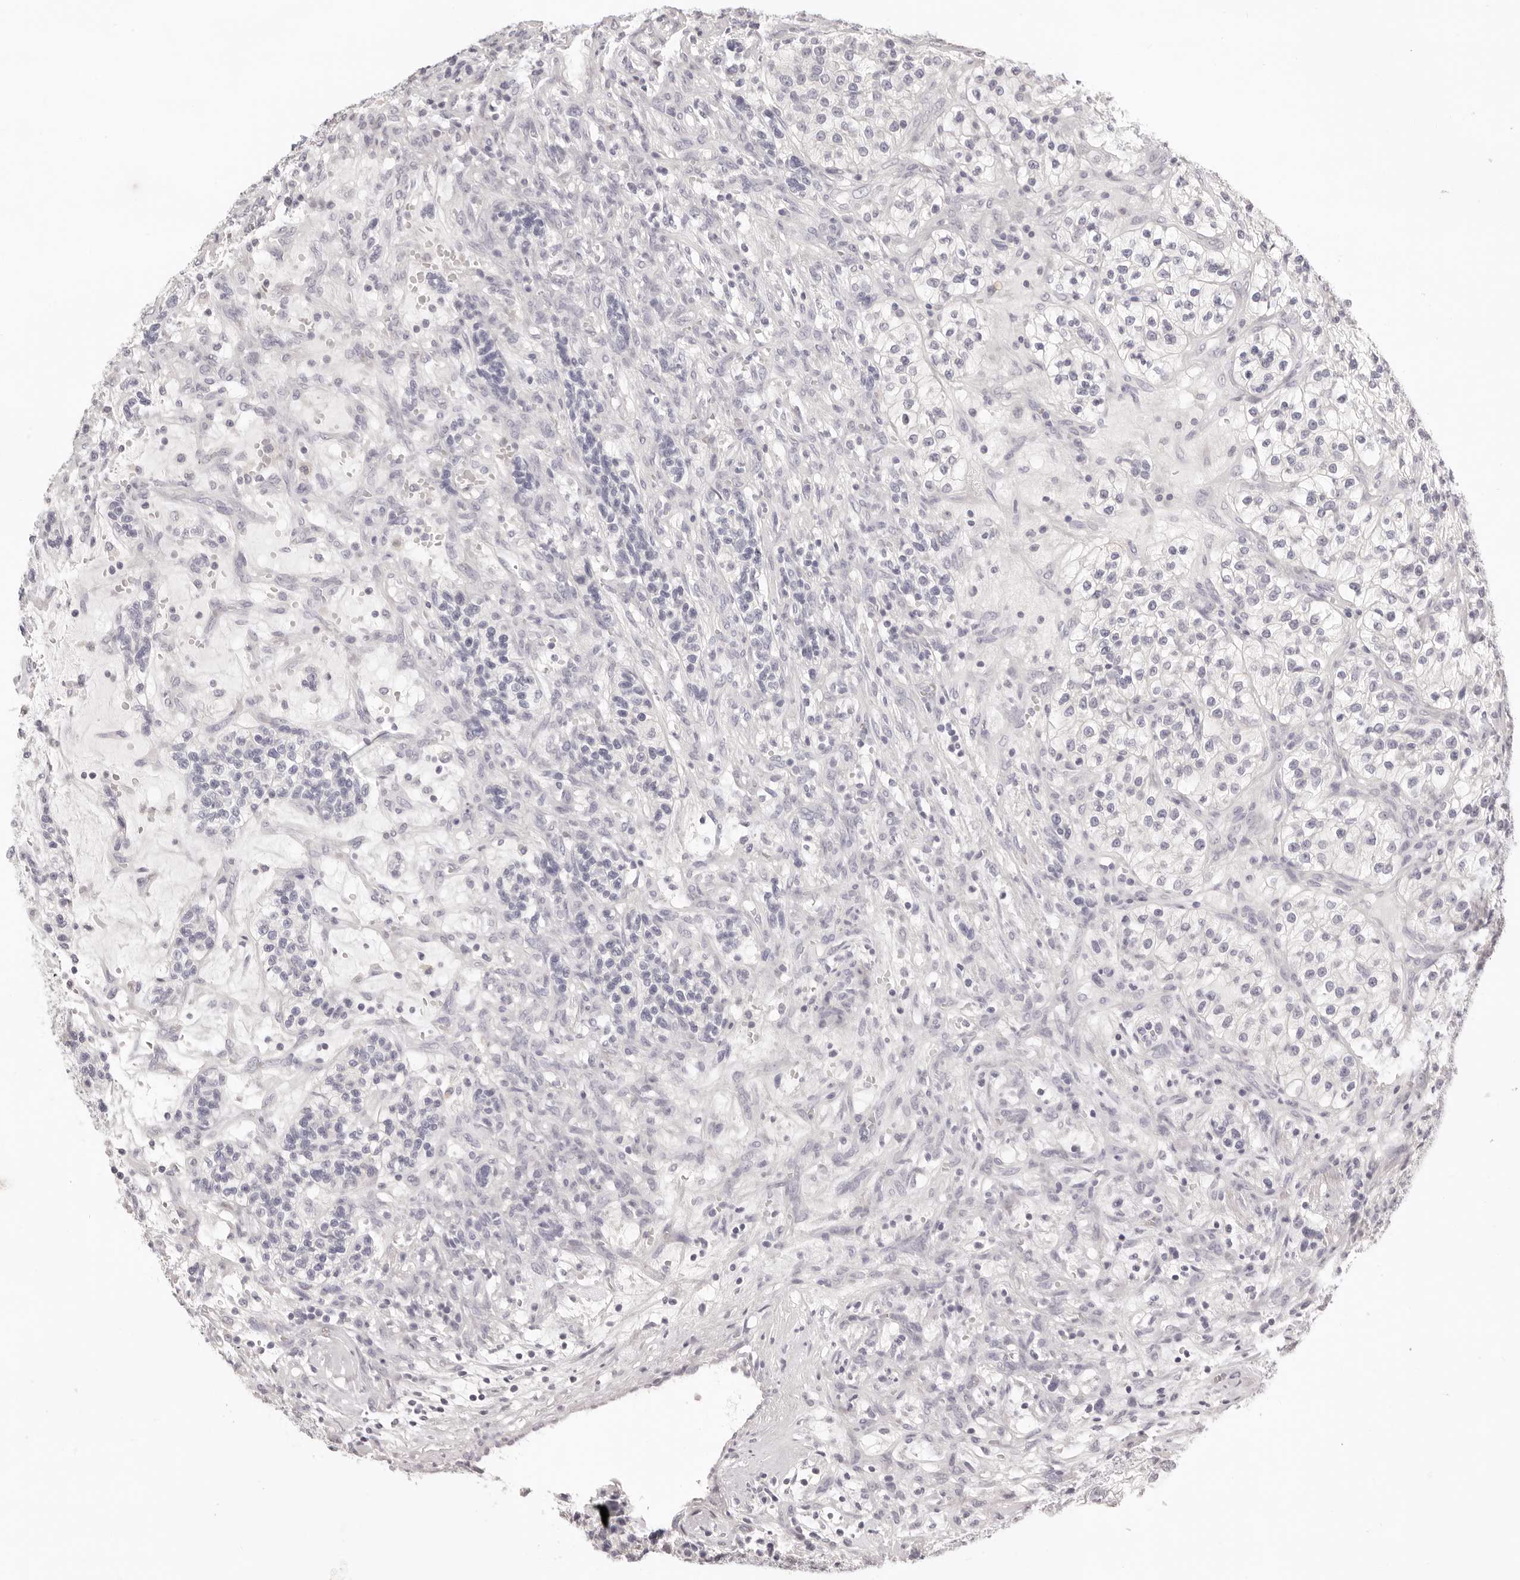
{"staining": {"intensity": "negative", "quantity": "none", "location": "none"}, "tissue": "renal cancer", "cell_type": "Tumor cells", "image_type": "cancer", "snomed": [{"axis": "morphology", "description": "Adenocarcinoma, NOS"}, {"axis": "topography", "description": "Kidney"}], "caption": "Image shows no protein staining in tumor cells of adenocarcinoma (renal) tissue.", "gene": "FABP1", "patient": {"sex": "female", "age": 57}}